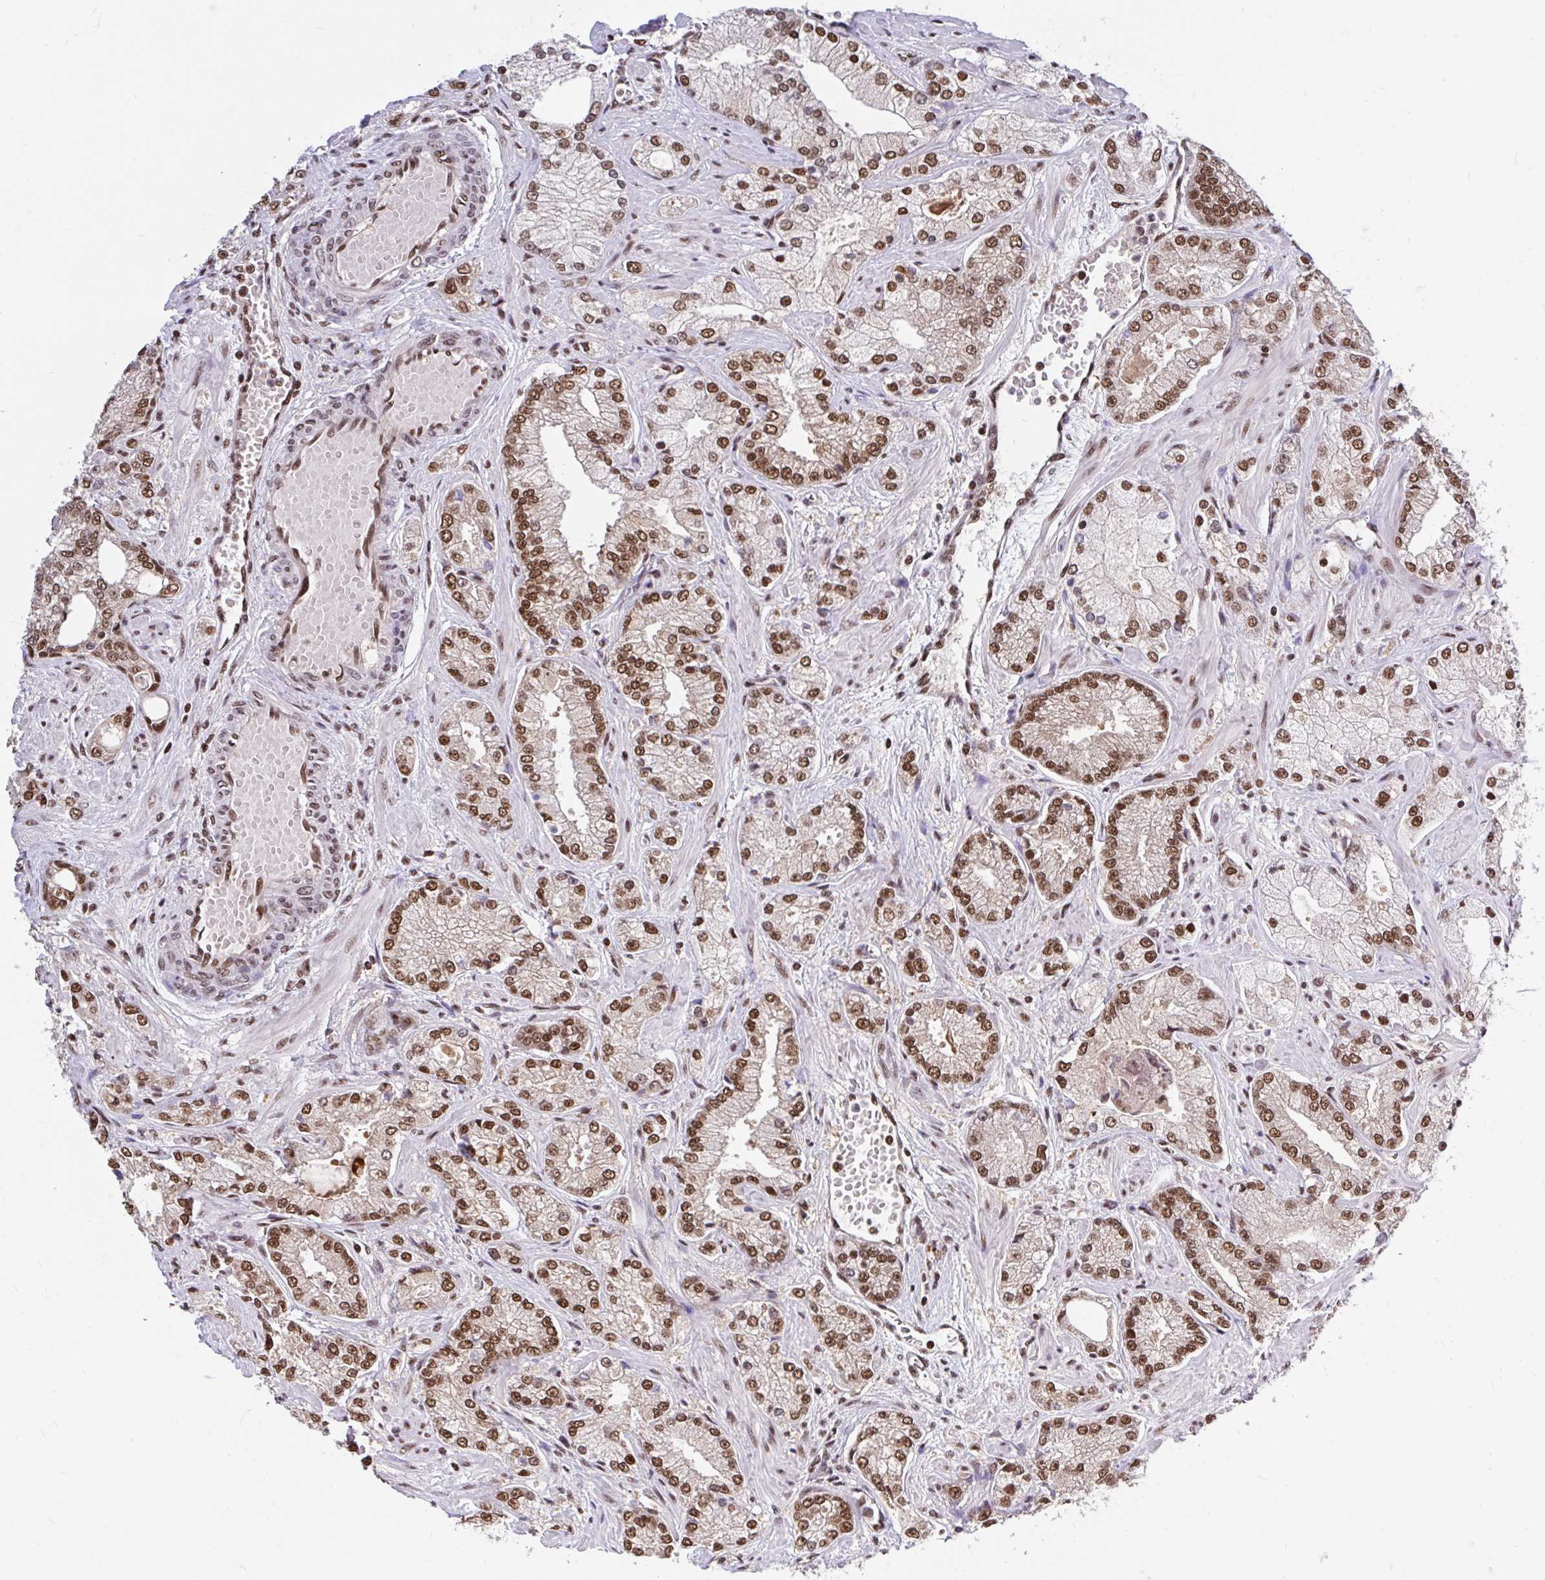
{"staining": {"intensity": "moderate", "quantity": ">75%", "location": "nuclear"}, "tissue": "prostate cancer", "cell_type": "Tumor cells", "image_type": "cancer", "snomed": [{"axis": "morphology", "description": "Normal tissue, NOS"}, {"axis": "morphology", "description": "Adenocarcinoma, High grade"}, {"axis": "topography", "description": "Prostate"}, {"axis": "topography", "description": "Peripheral nerve tissue"}], "caption": "The image exhibits staining of adenocarcinoma (high-grade) (prostate), revealing moderate nuclear protein positivity (brown color) within tumor cells.", "gene": "ABCA9", "patient": {"sex": "male", "age": 68}}